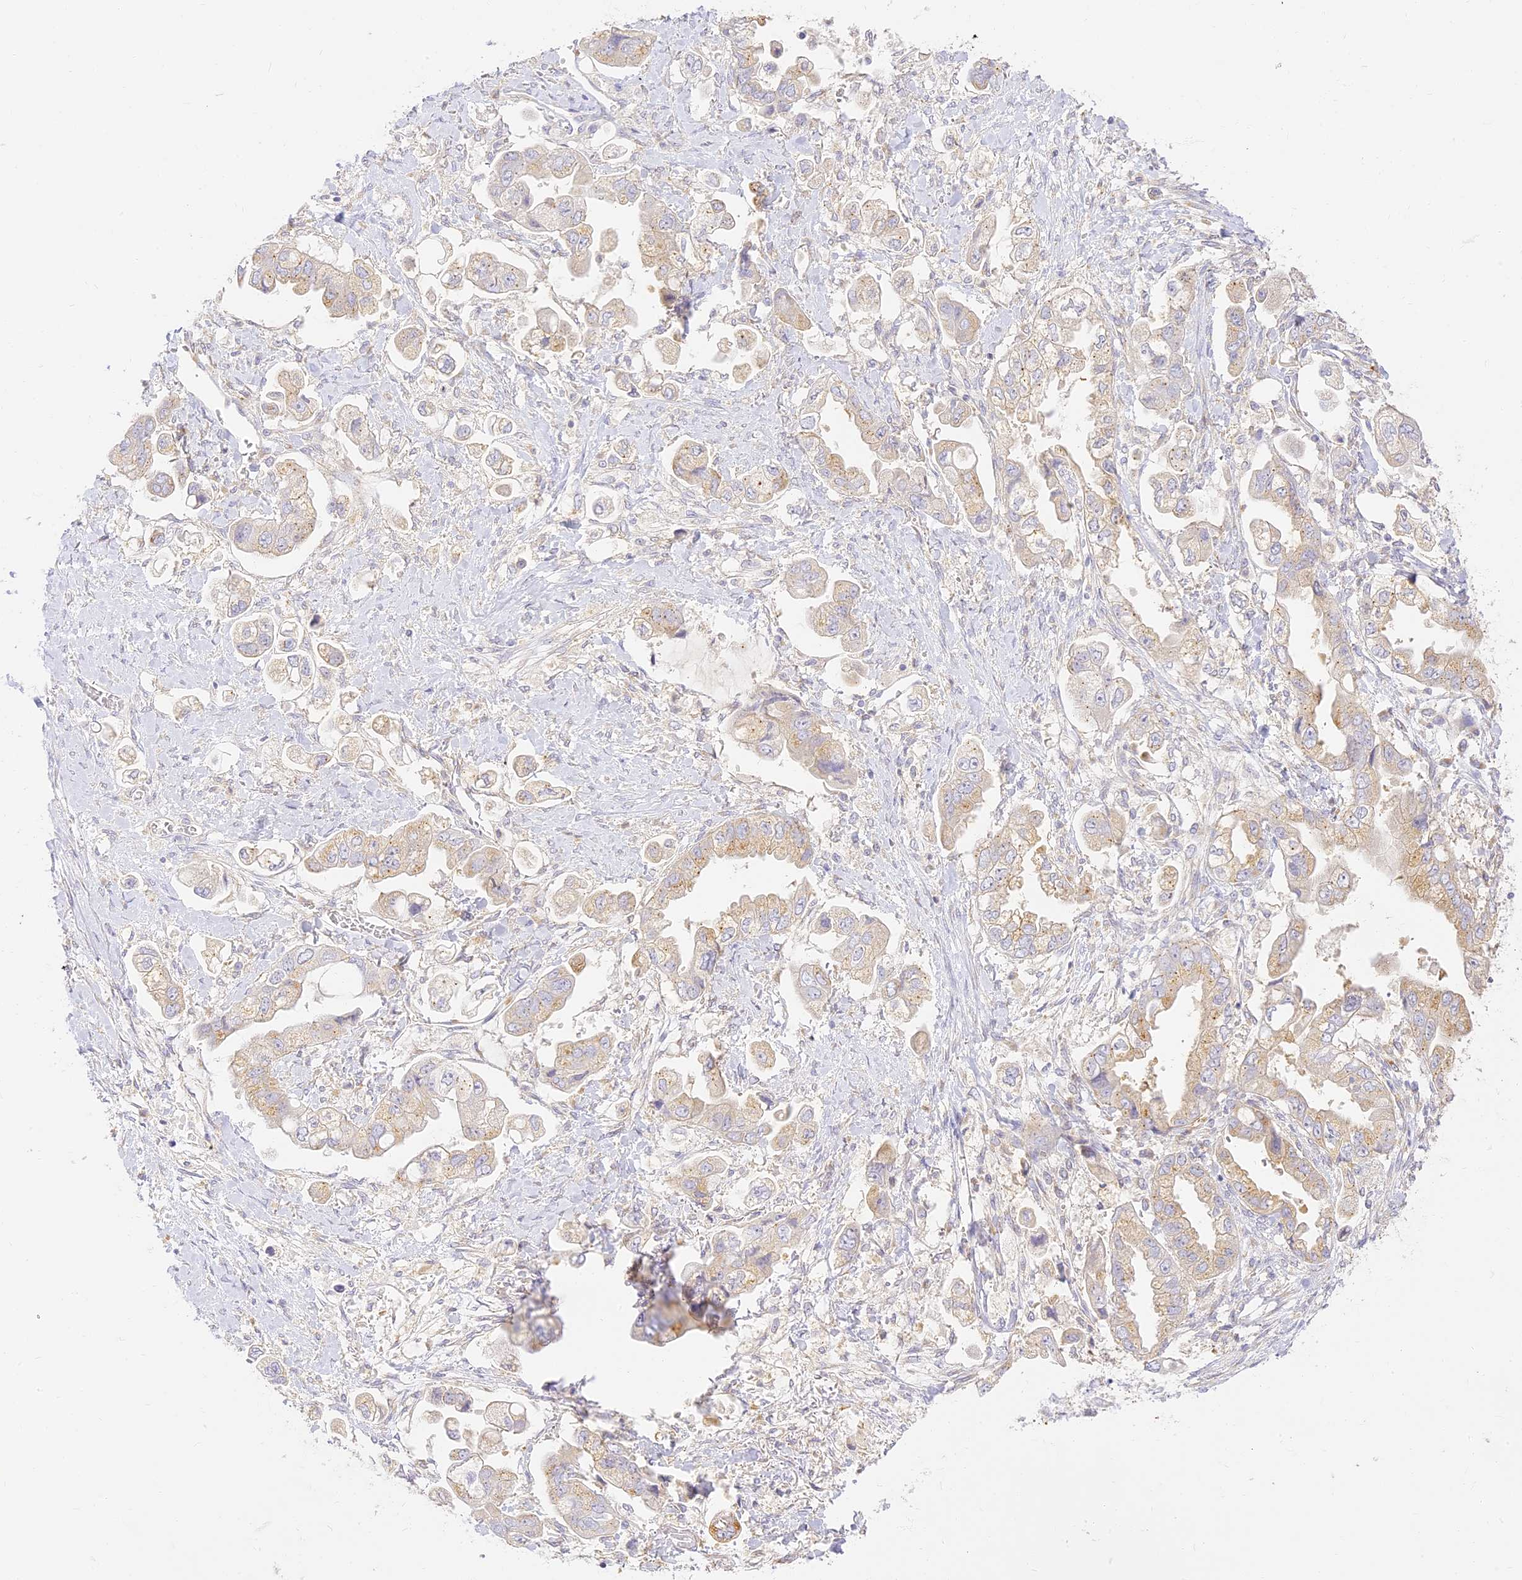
{"staining": {"intensity": "weak", "quantity": "25%-75%", "location": "cytoplasmic/membranous"}, "tissue": "stomach cancer", "cell_type": "Tumor cells", "image_type": "cancer", "snomed": [{"axis": "morphology", "description": "Adenocarcinoma, NOS"}, {"axis": "topography", "description": "Stomach"}], "caption": "Tumor cells demonstrate weak cytoplasmic/membranous positivity in approximately 25%-75% of cells in stomach adenocarcinoma.", "gene": "SEC13", "patient": {"sex": "male", "age": 62}}